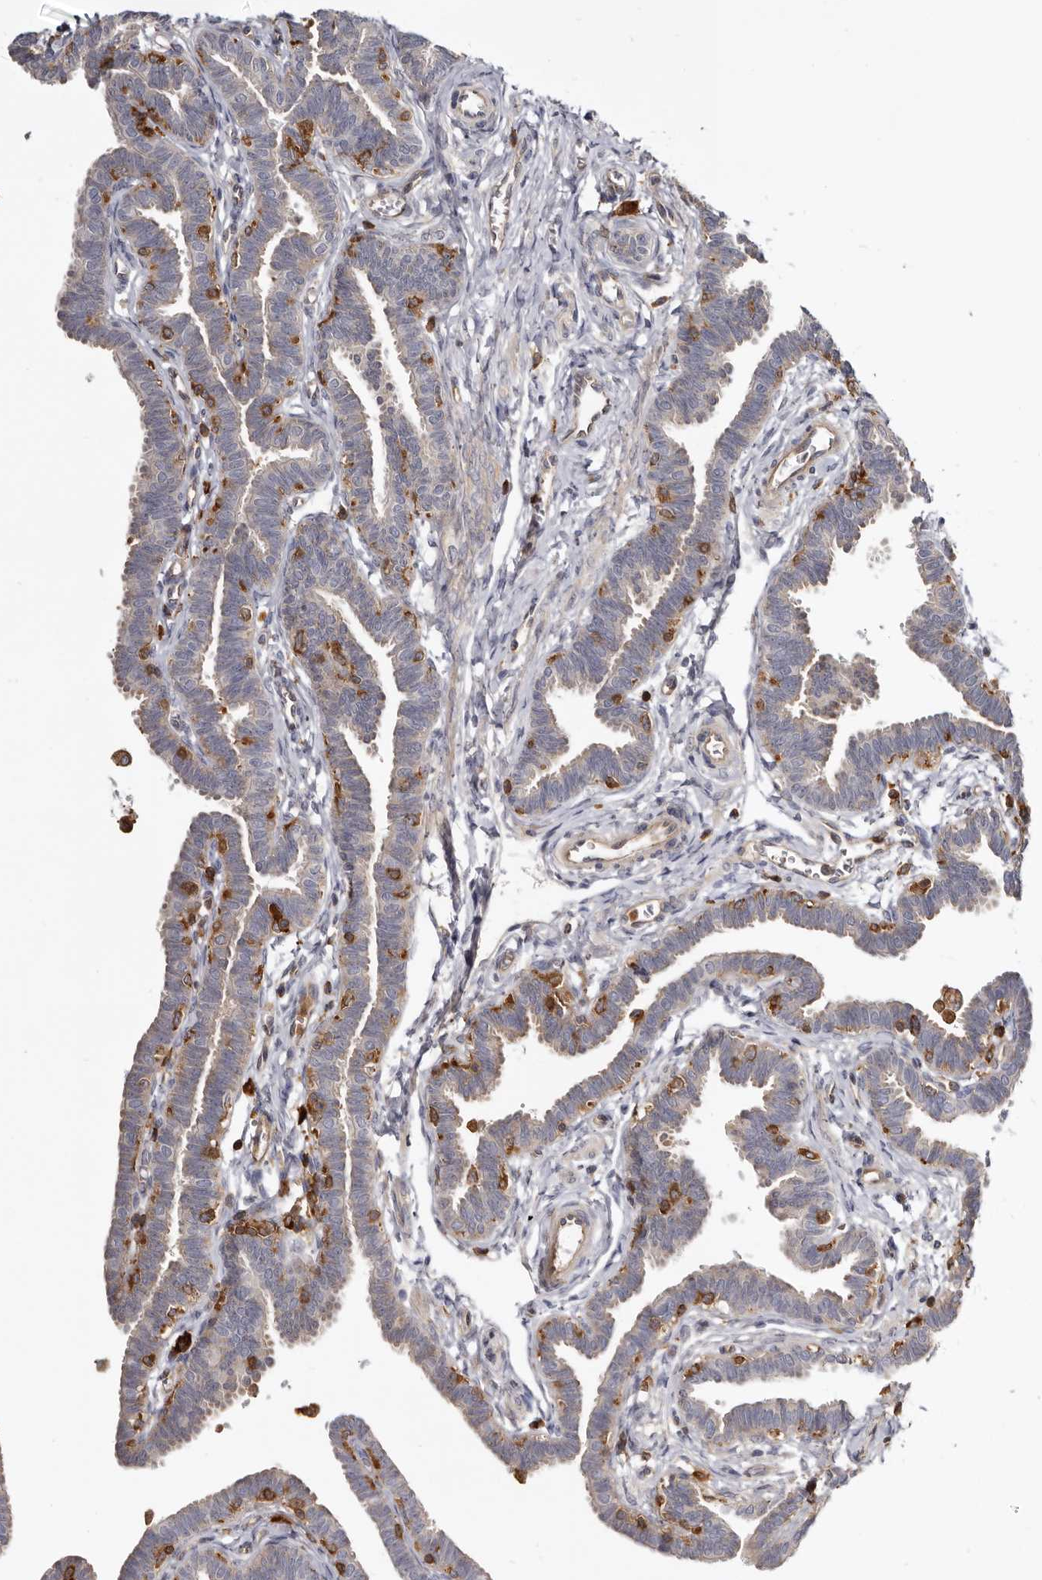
{"staining": {"intensity": "weak", "quantity": "25%-75%", "location": "cytoplasmic/membranous"}, "tissue": "fallopian tube", "cell_type": "Glandular cells", "image_type": "normal", "snomed": [{"axis": "morphology", "description": "Normal tissue, NOS"}, {"axis": "topography", "description": "Fallopian tube"}, {"axis": "topography", "description": "Ovary"}], "caption": "A low amount of weak cytoplasmic/membranous staining is appreciated in about 25%-75% of glandular cells in benign fallopian tube.", "gene": "CBL", "patient": {"sex": "female", "age": 23}}